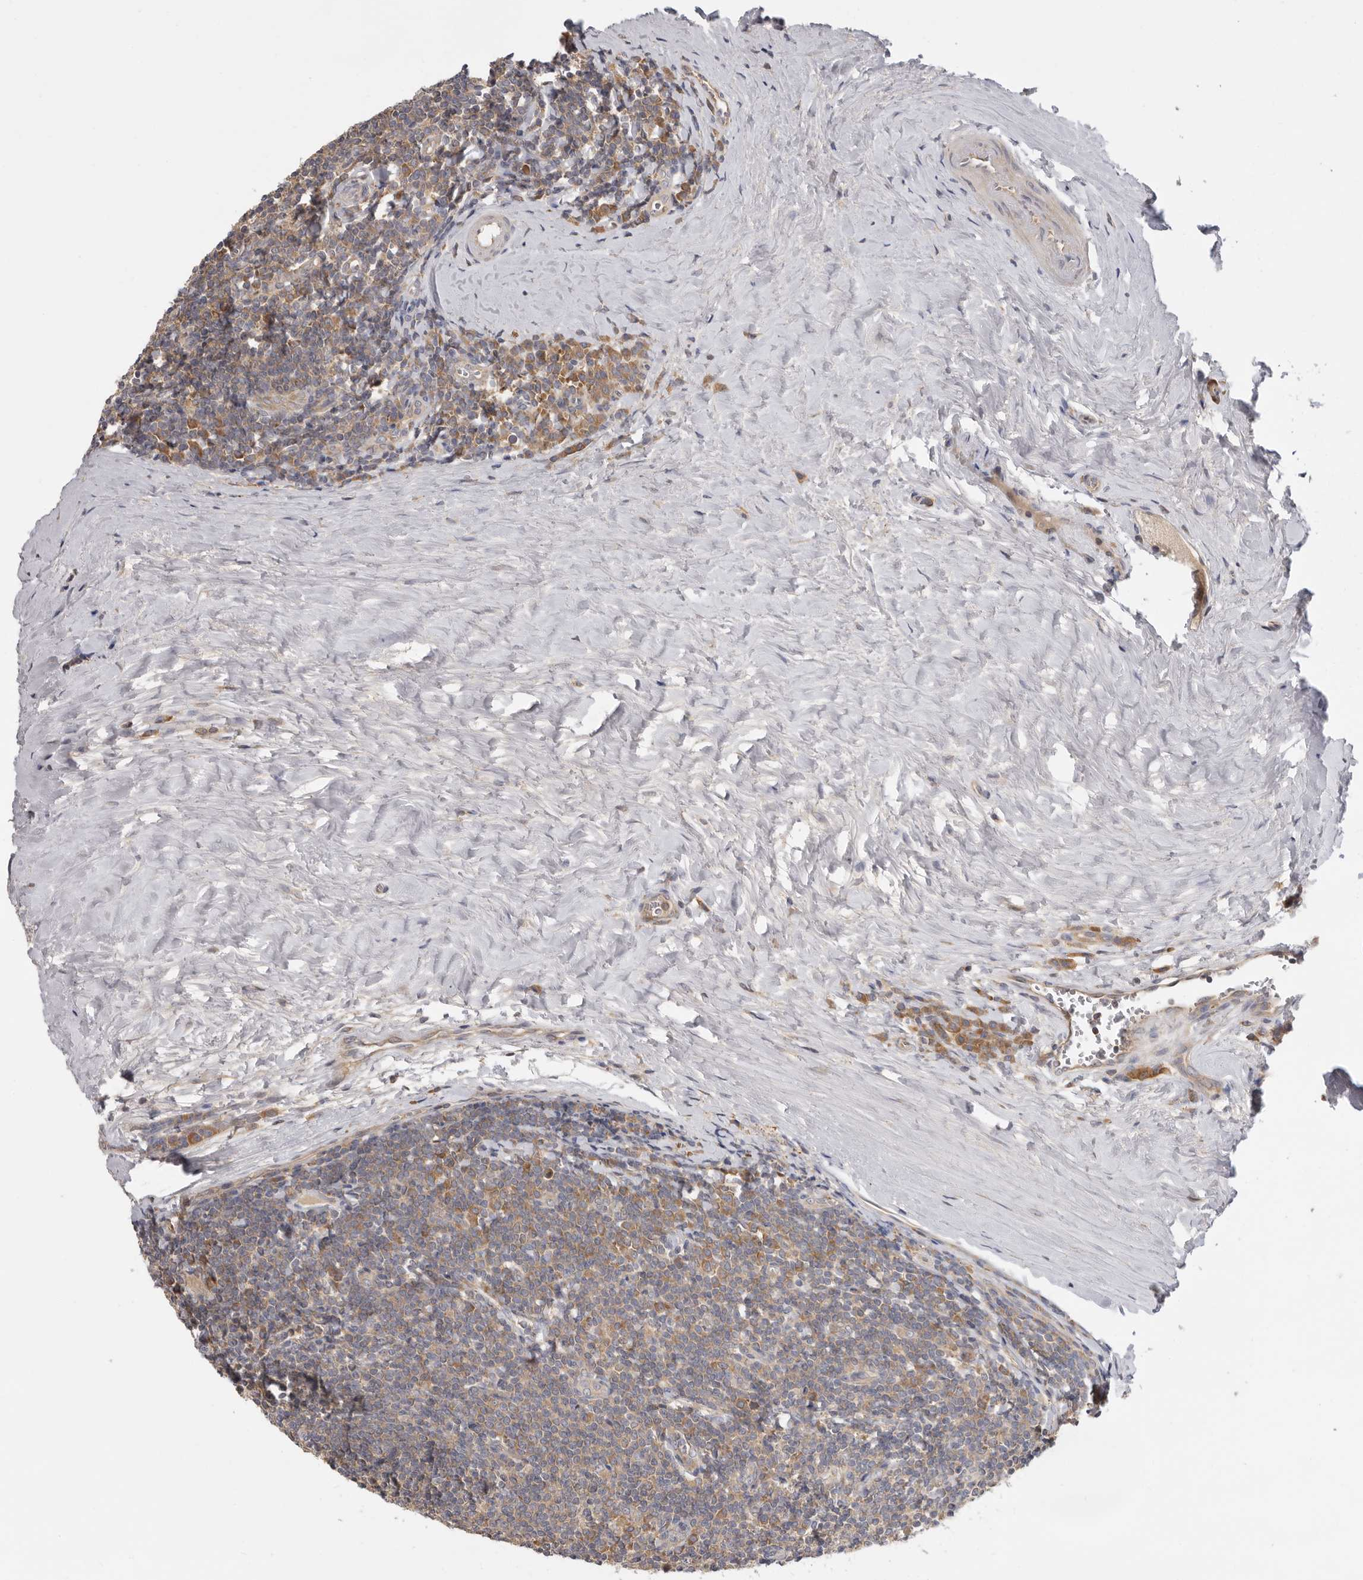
{"staining": {"intensity": "moderate", "quantity": "25%-75%", "location": "cytoplasmic/membranous"}, "tissue": "tonsil", "cell_type": "Non-germinal center cells", "image_type": "normal", "snomed": [{"axis": "morphology", "description": "Normal tissue, NOS"}, {"axis": "topography", "description": "Tonsil"}], "caption": "The image displays immunohistochemical staining of benign tonsil. There is moderate cytoplasmic/membranous staining is seen in approximately 25%-75% of non-germinal center cells.", "gene": "PPP1R42", "patient": {"sex": "male", "age": 27}}